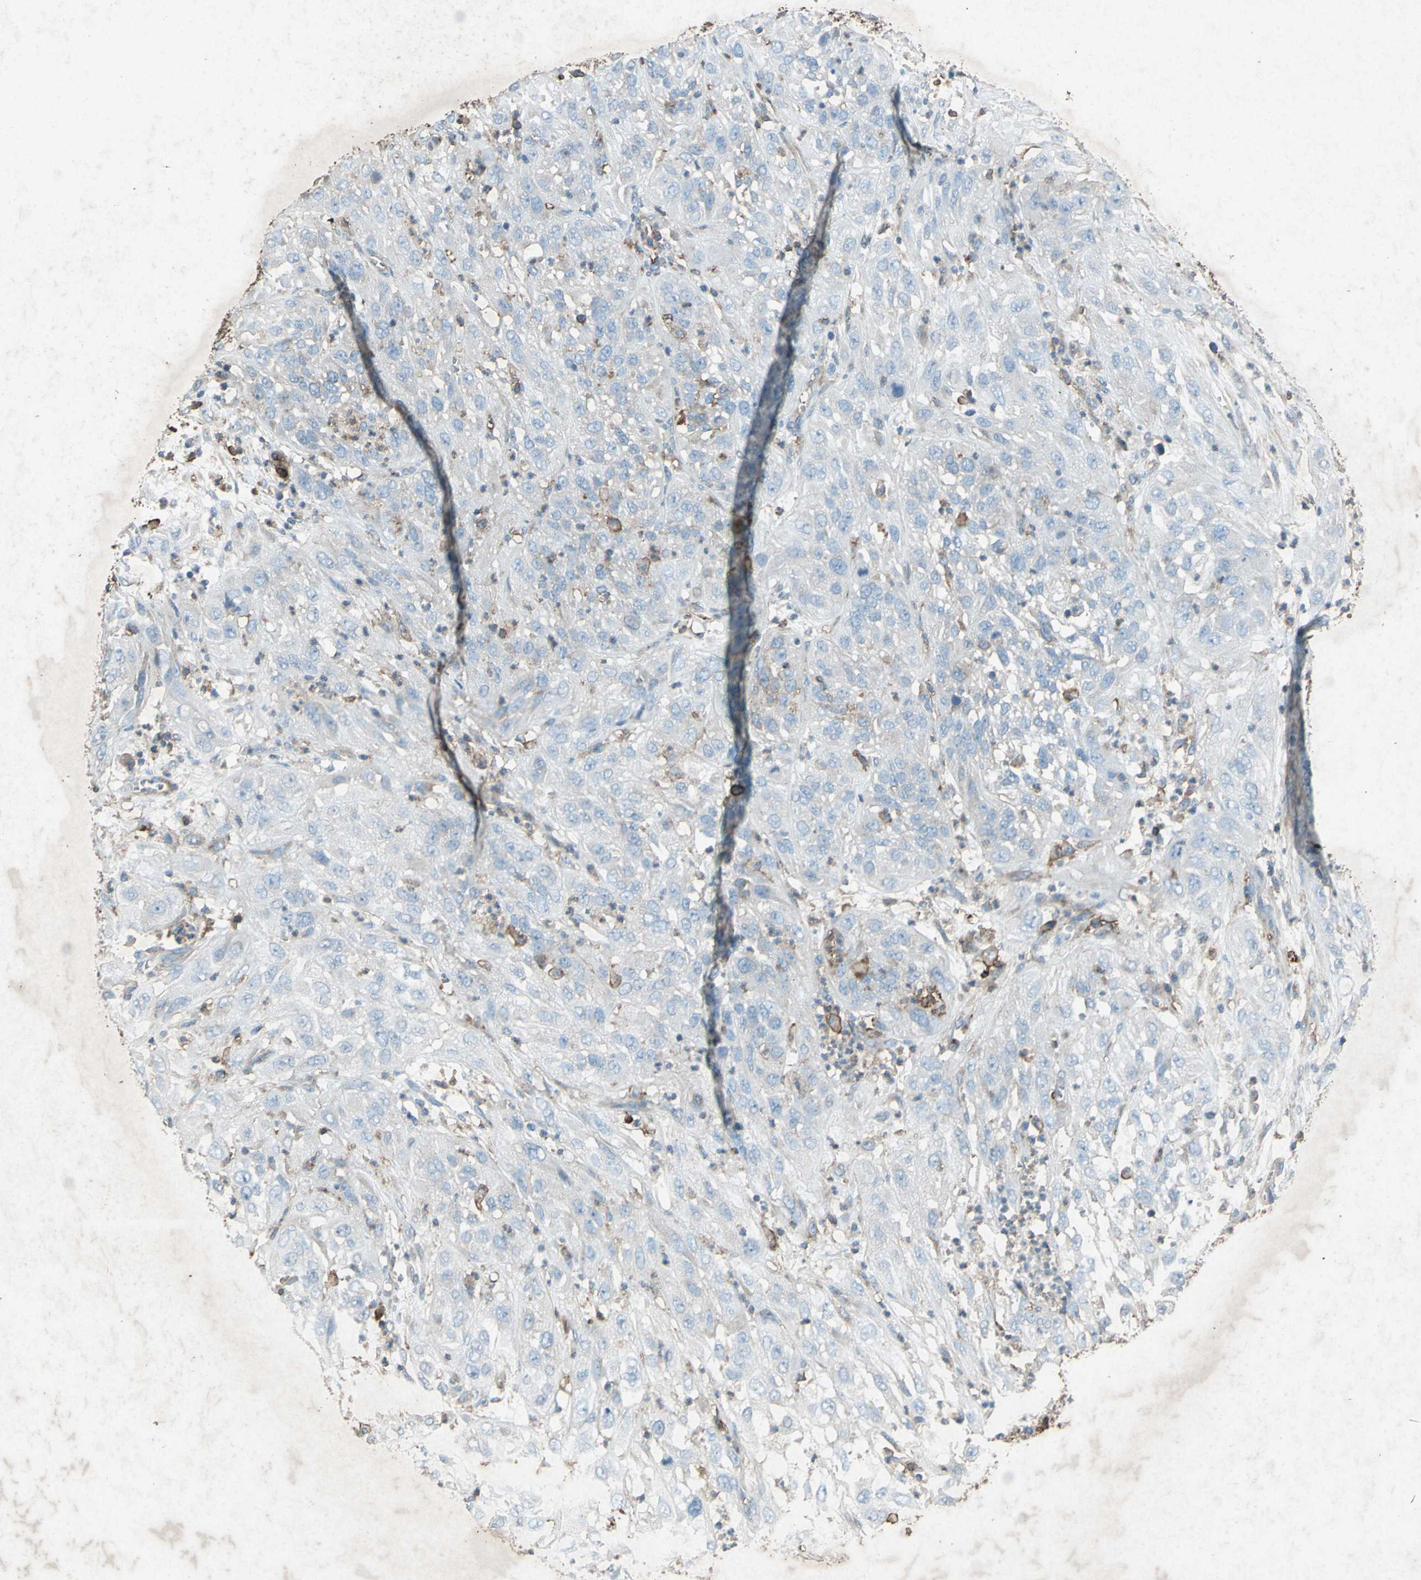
{"staining": {"intensity": "moderate", "quantity": "25%-75%", "location": "cytoplasmic/membranous"}, "tissue": "cervical cancer", "cell_type": "Tumor cells", "image_type": "cancer", "snomed": [{"axis": "morphology", "description": "Squamous cell carcinoma, NOS"}, {"axis": "topography", "description": "Cervix"}], "caption": "Human squamous cell carcinoma (cervical) stained for a protein (brown) demonstrates moderate cytoplasmic/membranous positive positivity in about 25%-75% of tumor cells.", "gene": "CCR6", "patient": {"sex": "female", "age": 32}}